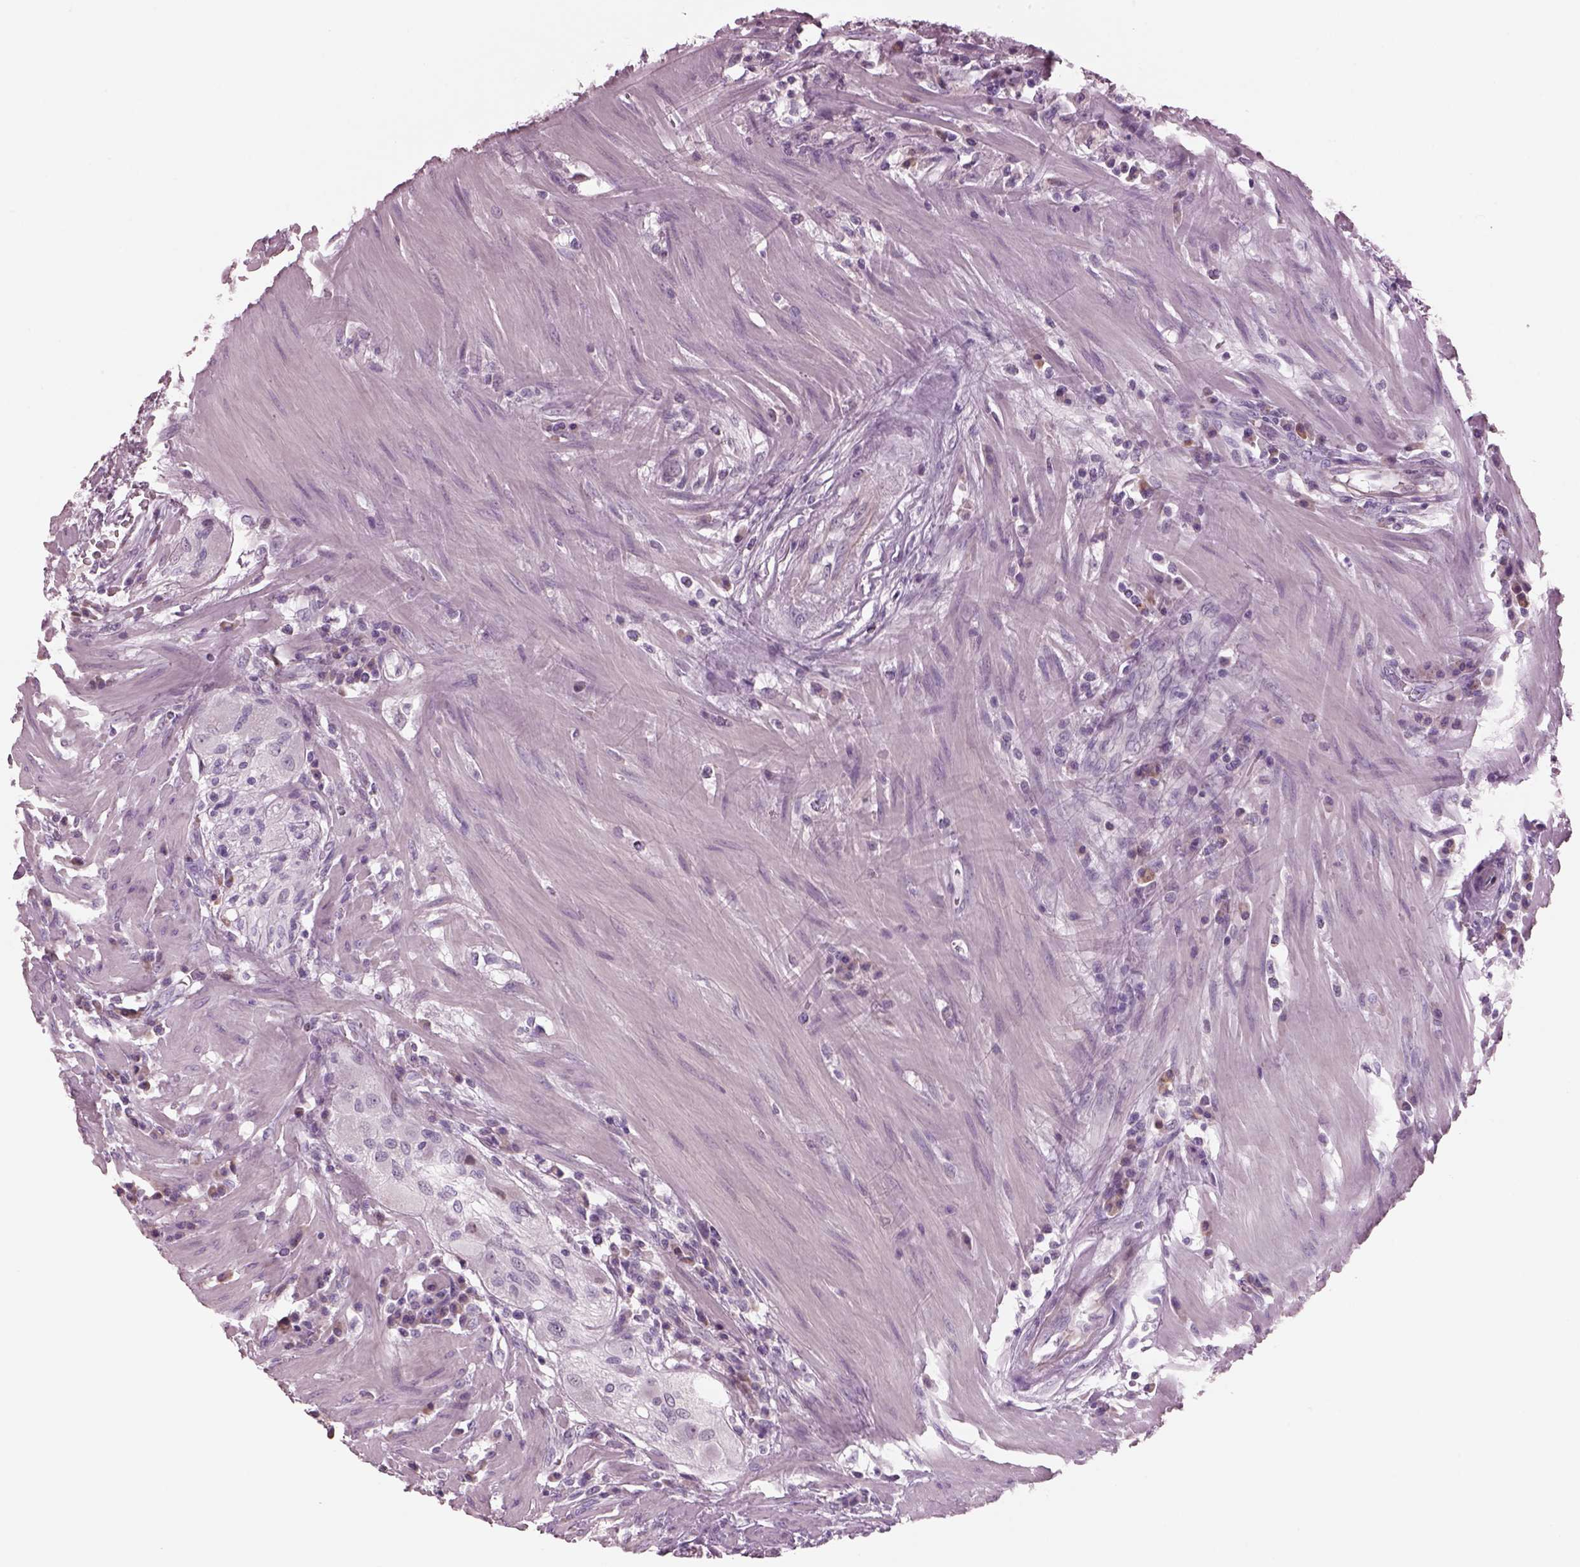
{"staining": {"intensity": "negative", "quantity": "none", "location": "none"}, "tissue": "colorectal cancer", "cell_type": "Tumor cells", "image_type": "cancer", "snomed": [{"axis": "morphology", "description": "Adenocarcinoma, NOS"}, {"axis": "topography", "description": "Colon"}], "caption": "Colorectal cancer (adenocarcinoma) was stained to show a protein in brown. There is no significant positivity in tumor cells.", "gene": "CYLC1", "patient": {"sex": "male", "age": 57}}